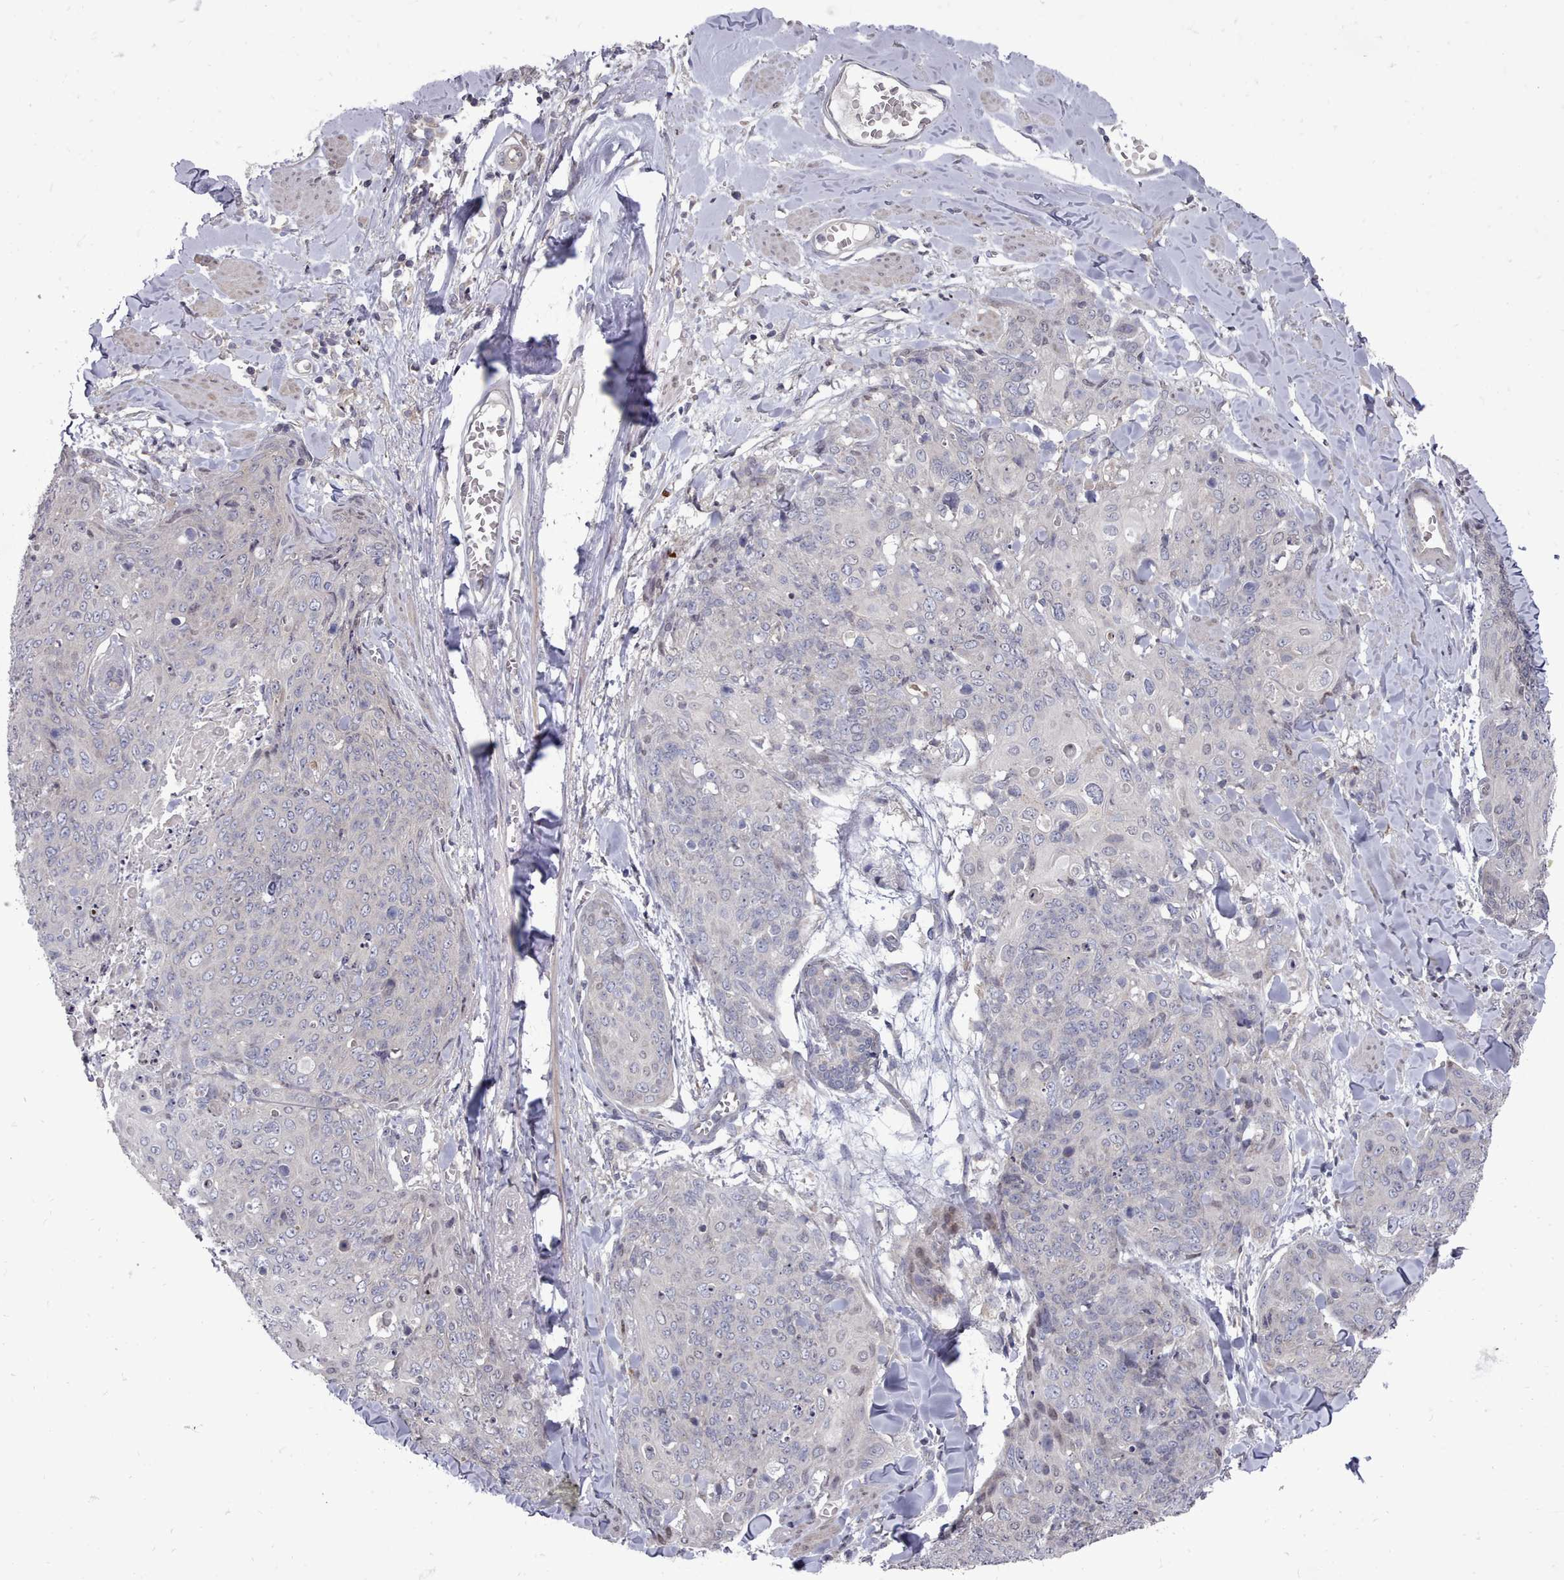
{"staining": {"intensity": "negative", "quantity": "none", "location": "none"}, "tissue": "skin cancer", "cell_type": "Tumor cells", "image_type": "cancer", "snomed": [{"axis": "morphology", "description": "Squamous cell carcinoma, NOS"}, {"axis": "topography", "description": "Skin"}, {"axis": "topography", "description": "Vulva"}], "caption": "Tumor cells show no significant expression in skin cancer. Nuclei are stained in blue.", "gene": "ACKR3", "patient": {"sex": "female", "age": 85}}